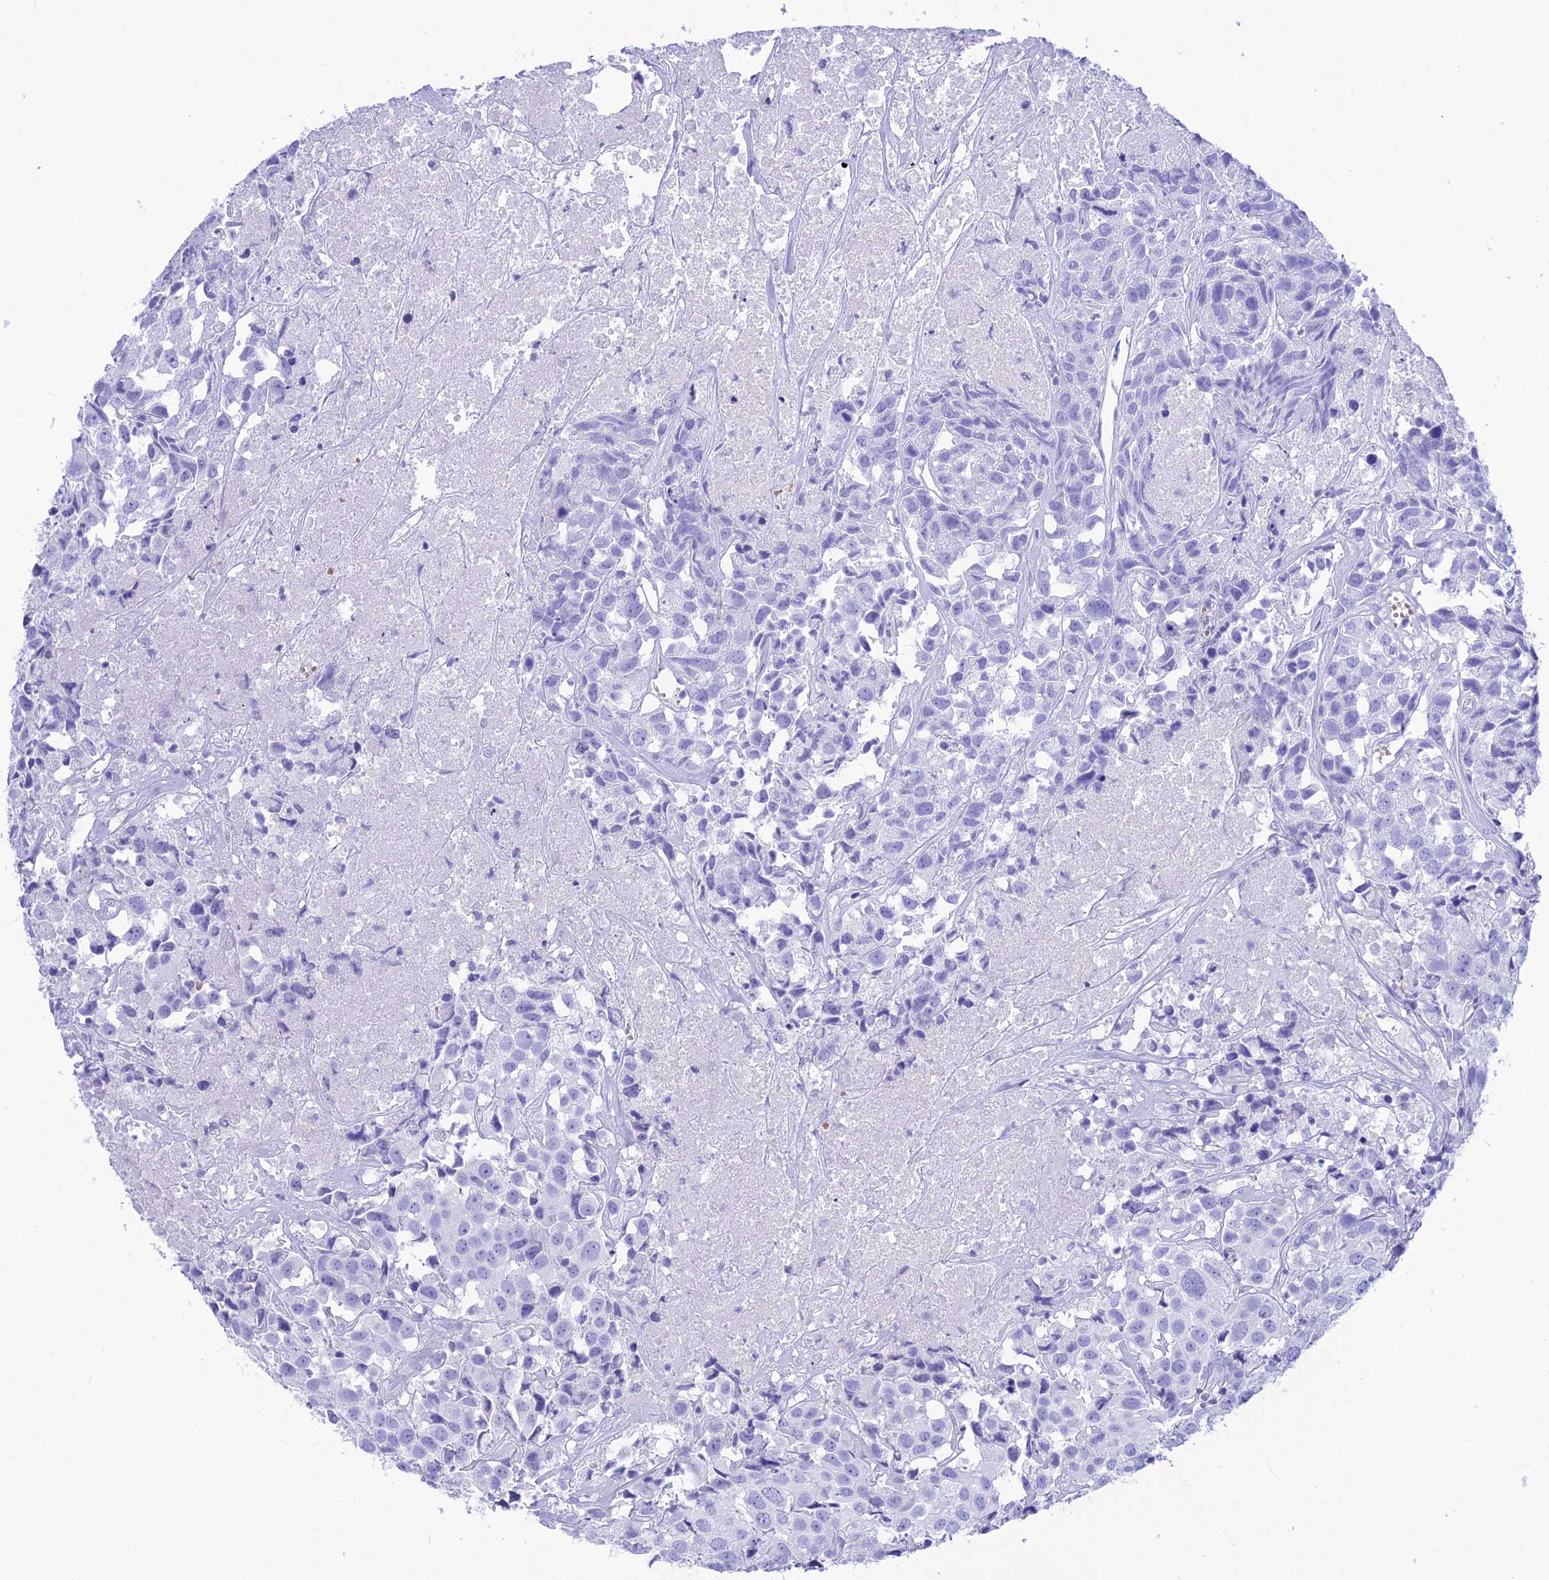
{"staining": {"intensity": "negative", "quantity": "none", "location": "none"}, "tissue": "urothelial cancer", "cell_type": "Tumor cells", "image_type": "cancer", "snomed": [{"axis": "morphology", "description": "Urothelial carcinoma, High grade"}, {"axis": "topography", "description": "Urinary bladder"}], "caption": "High power microscopy photomicrograph of an immunohistochemistry (IHC) micrograph of high-grade urothelial carcinoma, revealing no significant expression in tumor cells.", "gene": "GLYATL1", "patient": {"sex": "female", "age": 75}}